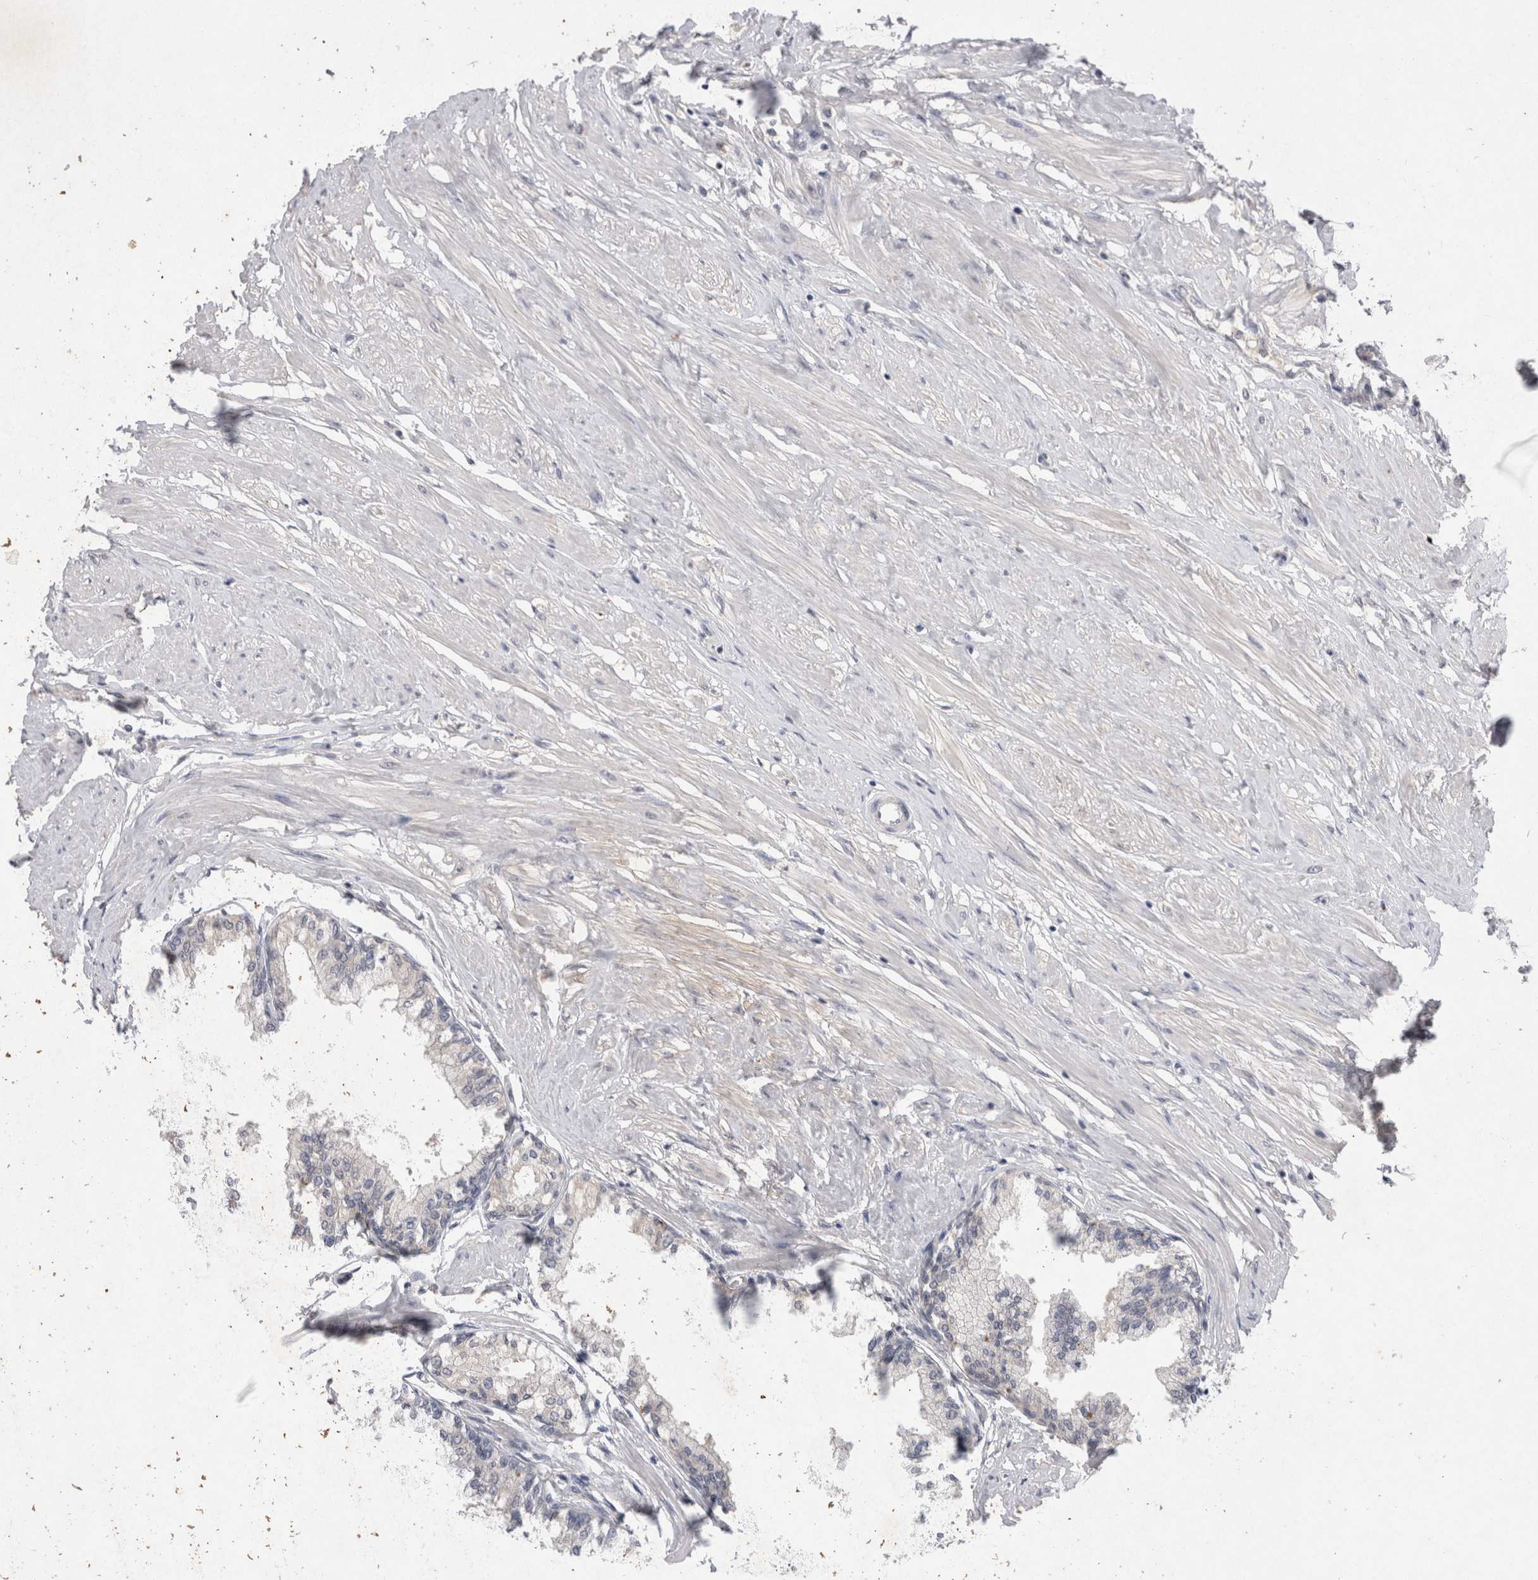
{"staining": {"intensity": "negative", "quantity": "none", "location": "none"}, "tissue": "seminal vesicle", "cell_type": "Glandular cells", "image_type": "normal", "snomed": [{"axis": "morphology", "description": "Normal tissue, NOS"}, {"axis": "topography", "description": "Prostate"}, {"axis": "topography", "description": "Seminal veicle"}], "caption": "Immunohistochemistry photomicrograph of unremarkable seminal vesicle: seminal vesicle stained with DAB exhibits no significant protein positivity in glandular cells. (DAB (3,3'-diaminobenzidine) immunohistochemistry visualized using brightfield microscopy, high magnification).", "gene": "RASSF3", "patient": {"sex": "male", "age": 60}}